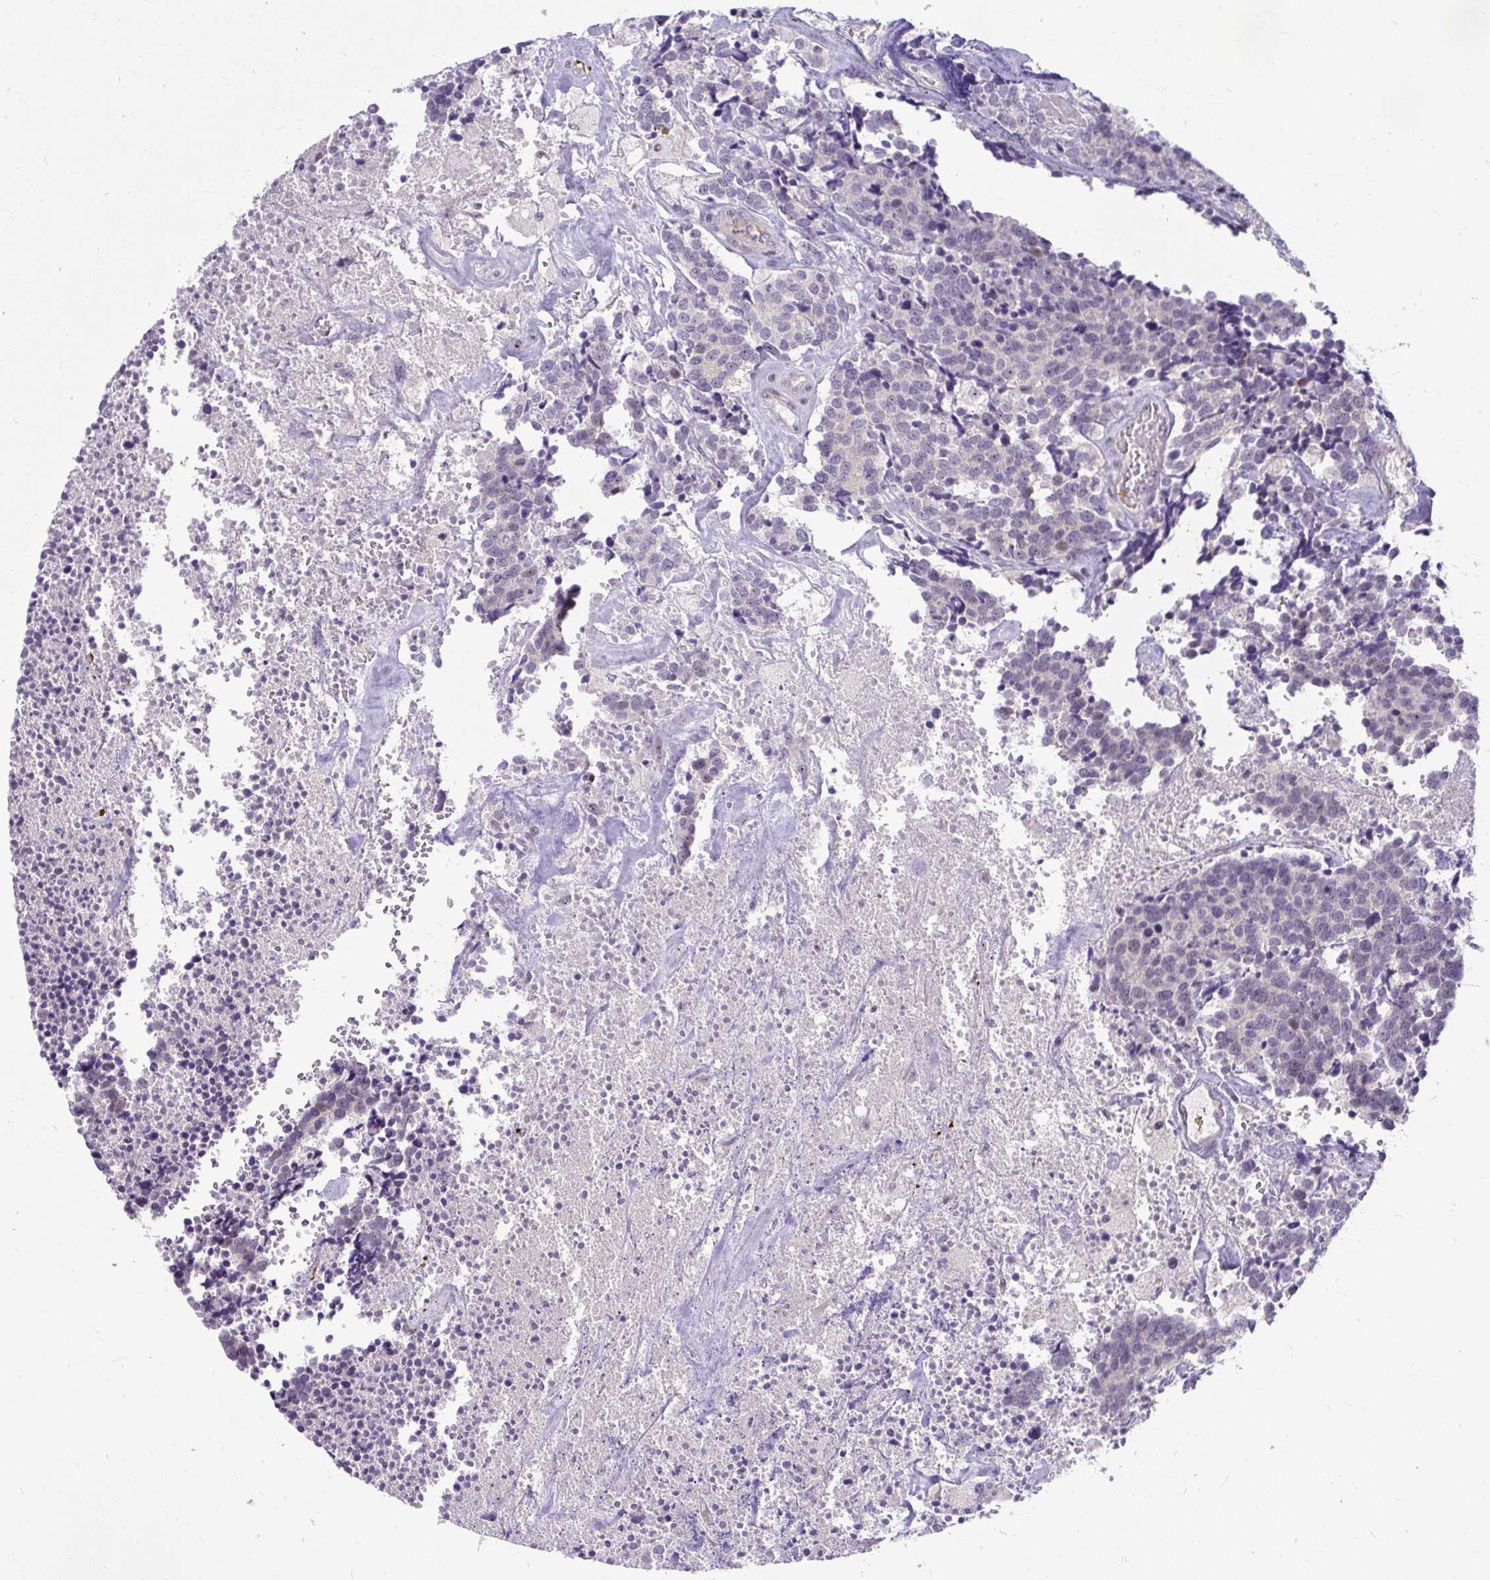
{"staining": {"intensity": "negative", "quantity": "none", "location": "none"}, "tissue": "carcinoid", "cell_type": "Tumor cells", "image_type": "cancer", "snomed": [{"axis": "morphology", "description": "Carcinoid, malignant, NOS"}, {"axis": "topography", "description": "Skin"}], "caption": "Image shows no significant protein expression in tumor cells of carcinoid.", "gene": "MUS81", "patient": {"sex": "female", "age": 79}}